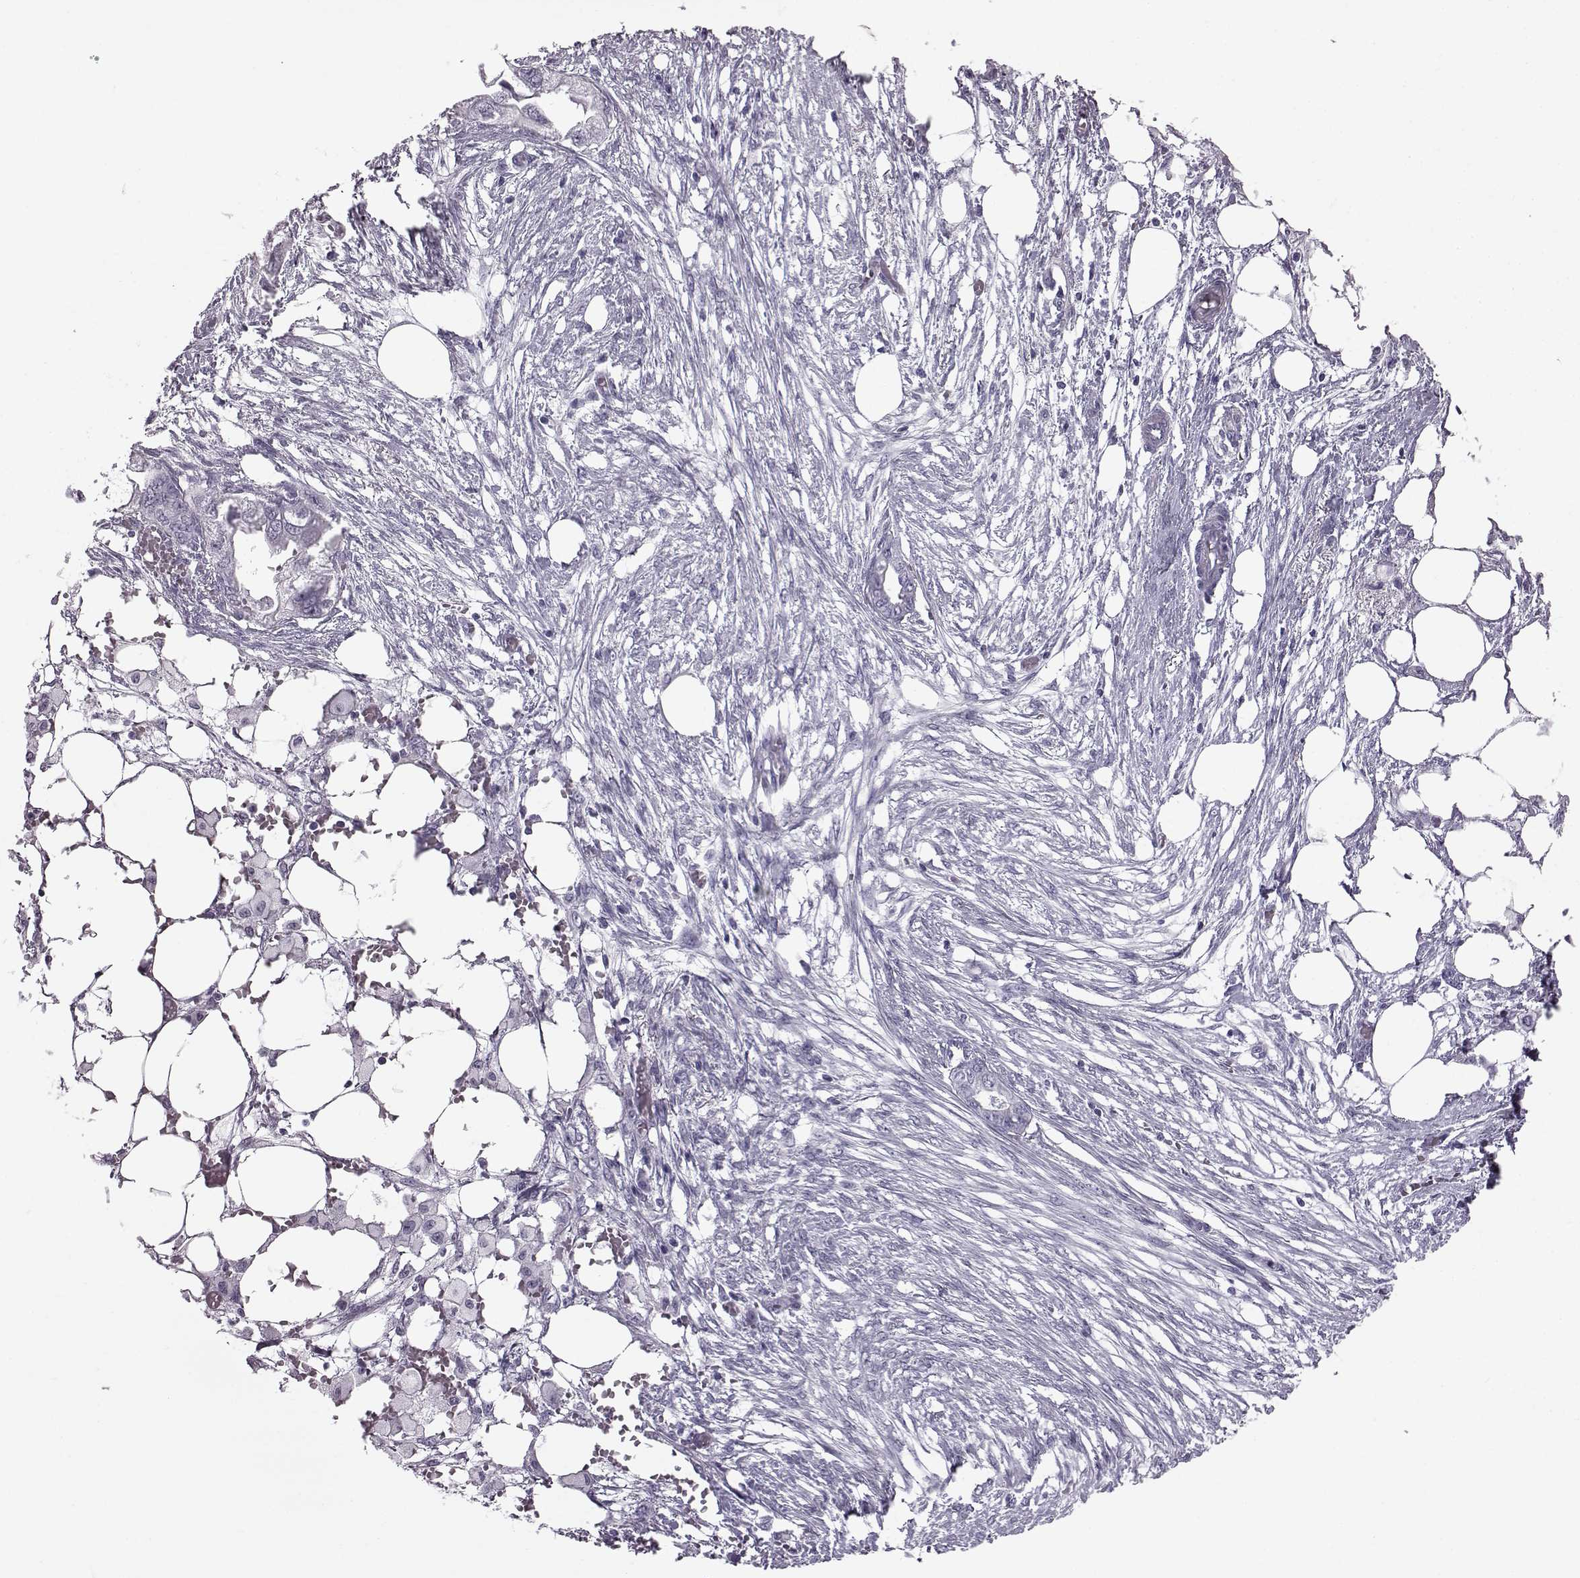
{"staining": {"intensity": "negative", "quantity": "none", "location": "none"}, "tissue": "endometrial cancer", "cell_type": "Tumor cells", "image_type": "cancer", "snomed": [{"axis": "morphology", "description": "Adenocarcinoma, NOS"}, {"axis": "morphology", "description": "Adenocarcinoma, metastatic, NOS"}, {"axis": "topography", "description": "Adipose tissue"}, {"axis": "topography", "description": "Endometrium"}], "caption": "Tumor cells are negative for brown protein staining in endometrial cancer.", "gene": "SLC28A2", "patient": {"sex": "female", "age": 67}}